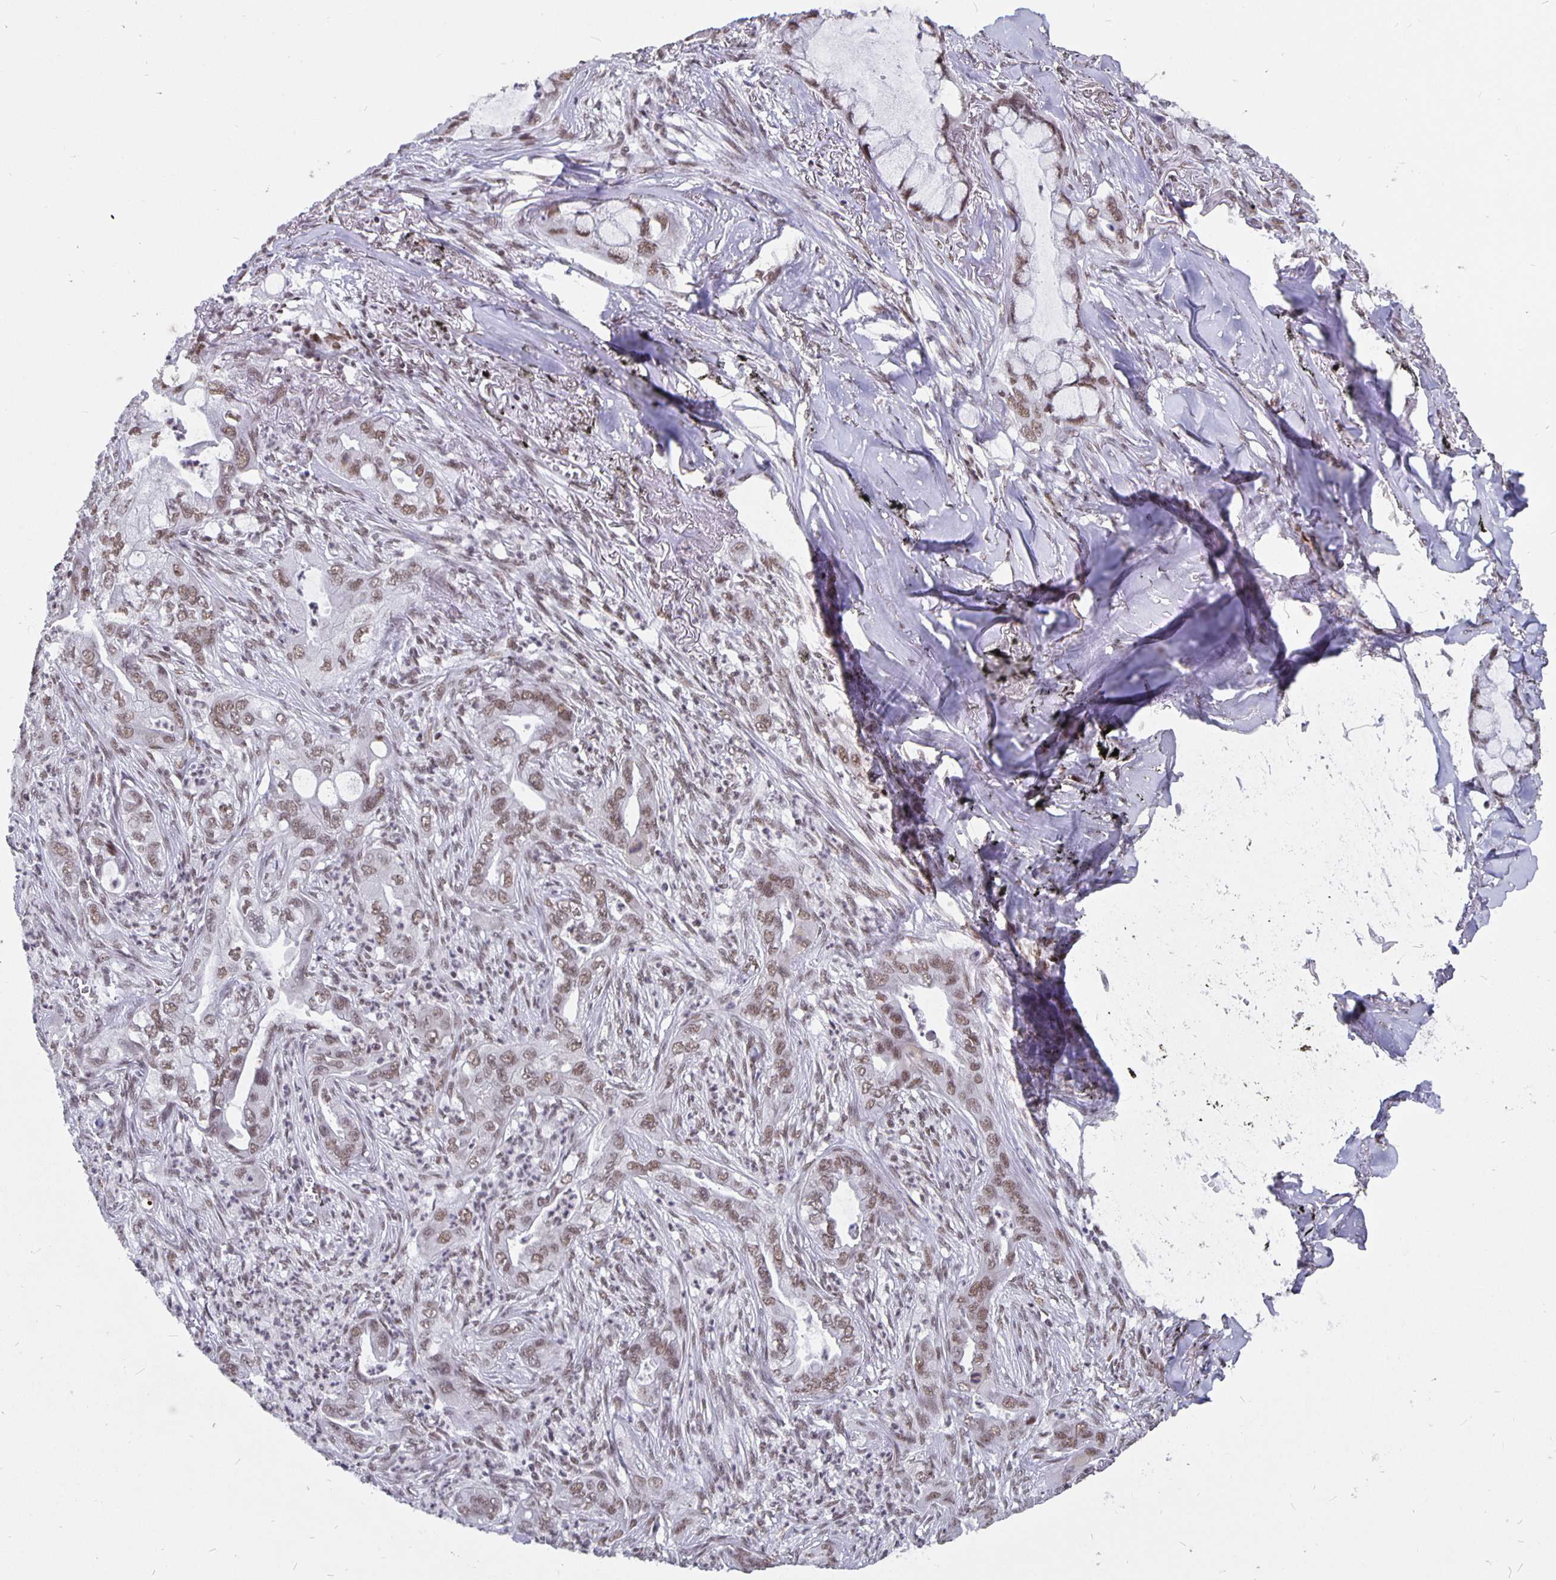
{"staining": {"intensity": "moderate", "quantity": ">75%", "location": "nuclear"}, "tissue": "lung cancer", "cell_type": "Tumor cells", "image_type": "cancer", "snomed": [{"axis": "morphology", "description": "Adenocarcinoma, NOS"}, {"axis": "topography", "description": "Lung"}], "caption": "DAB (3,3'-diaminobenzidine) immunohistochemical staining of human lung cancer (adenocarcinoma) demonstrates moderate nuclear protein positivity in approximately >75% of tumor cells.", "gene": "PBX2", "patient": {"sex": "male", "age": 65}}